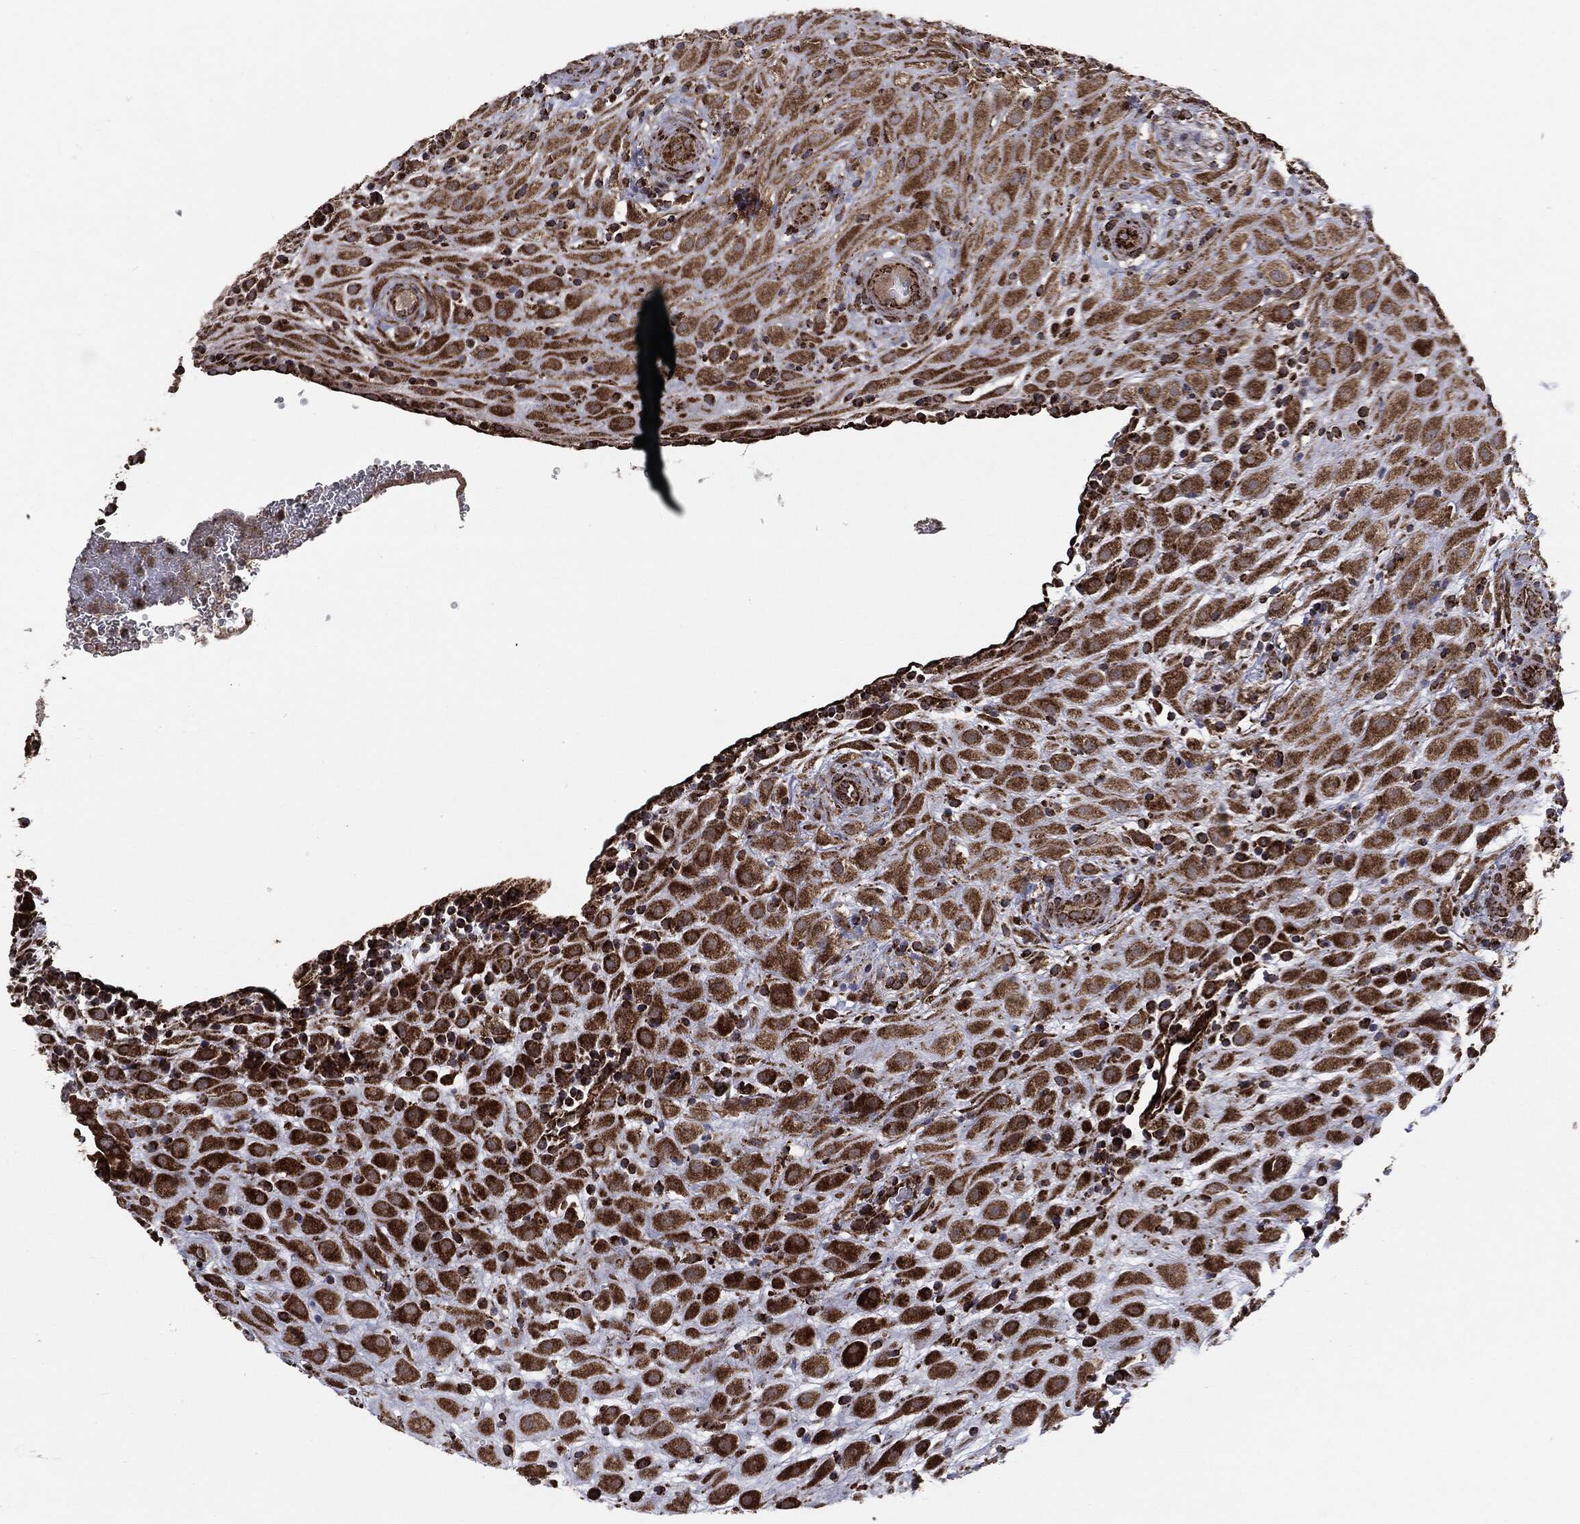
{"staining": {"intensity": "strong", "quantity": ">75%", "location": "cytoplasmic/membranous"}, "tissue": "placenta", "cell_type": "Decidual cells", "image_type": "normal", "snomed": [{"axis": "morphology", "description": "Normal tissue, NOS"}, {"axis": "topography", "description": "Placenta"}], "caption": "High-magnification brightfield microscopy of unremarkable placenta stained with DAB (brown) and counterstained with hematoxylin (blue). decidual cells exhibit strong cytoplasmic/membranous expression is present in approximately>75% of cells.", "gene": "MAP2K1", "patient": {"sex": "female", "age": 19}}